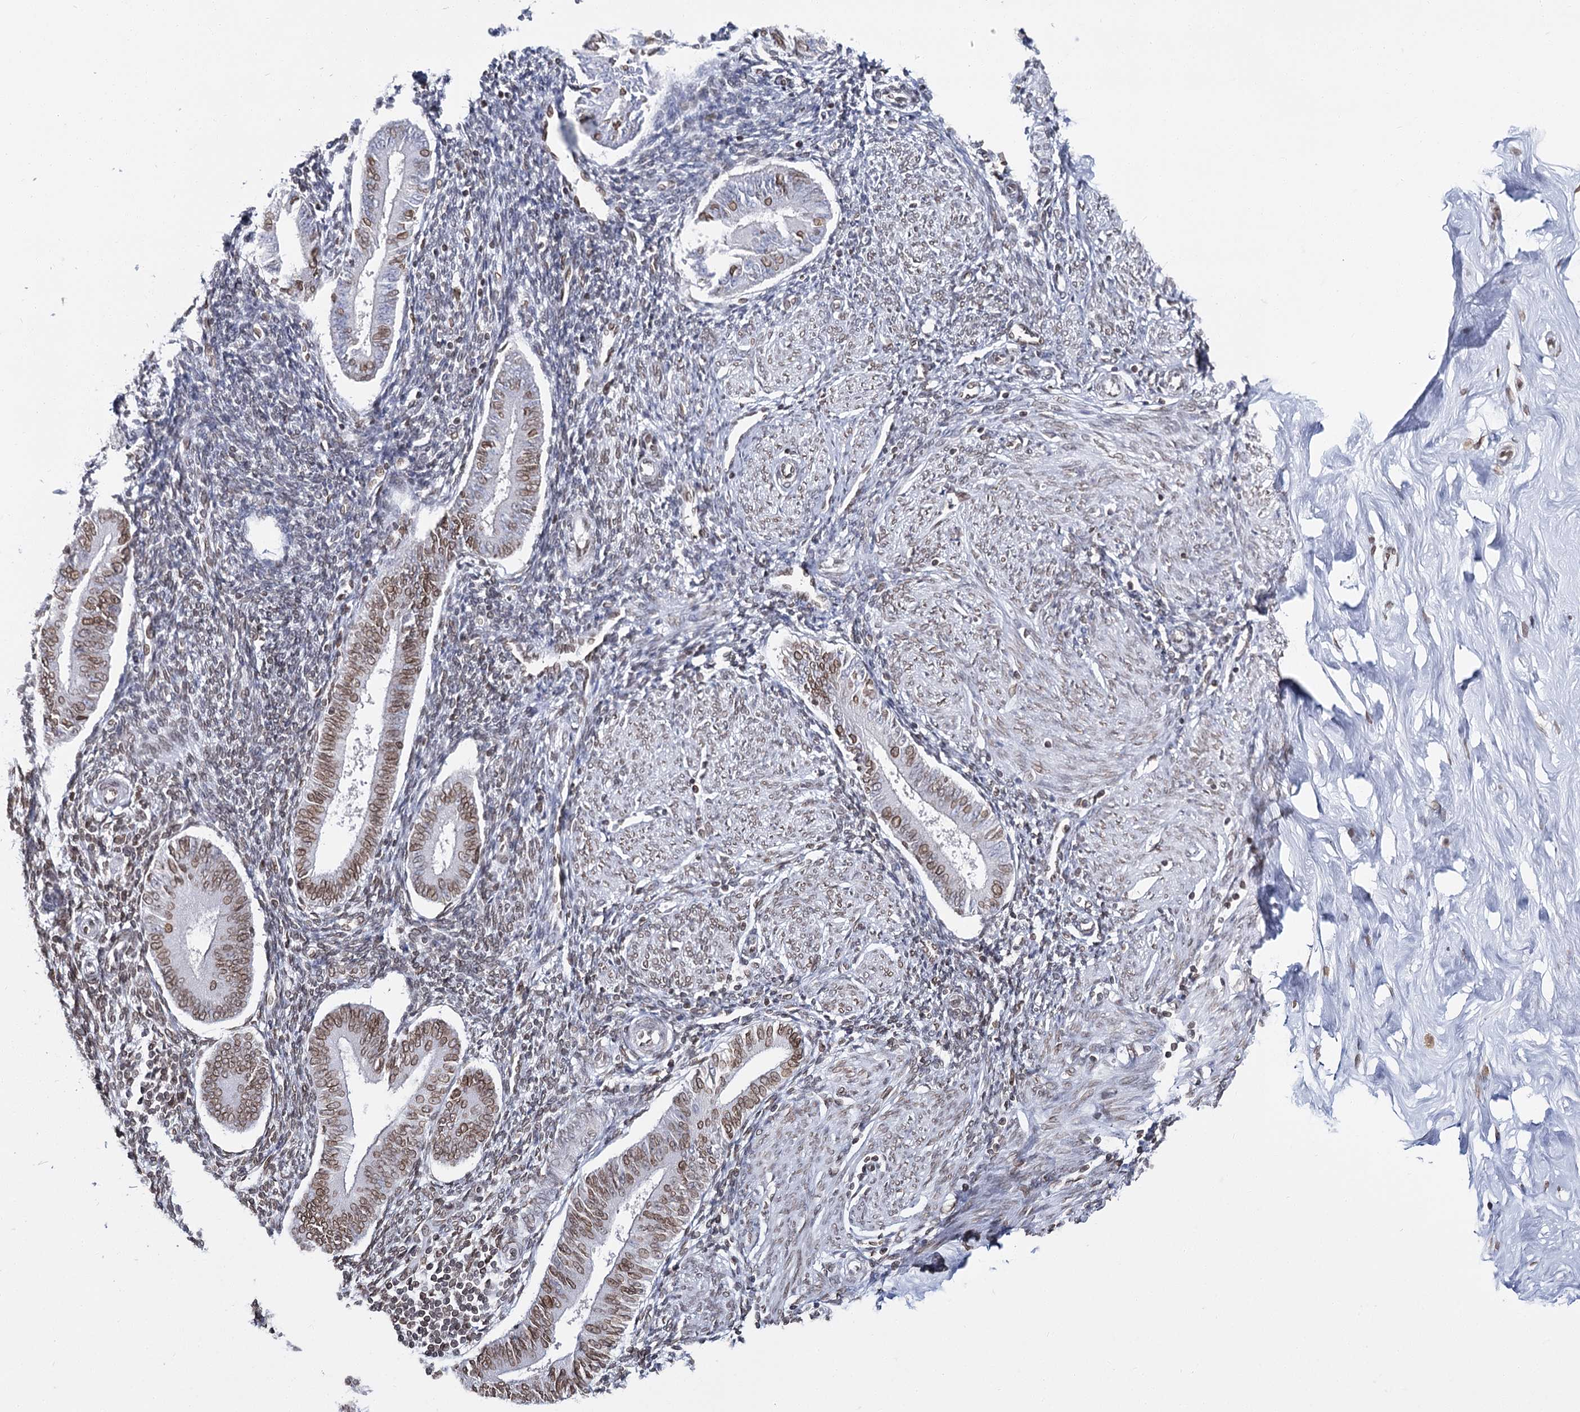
{"staining": {"intensity": "negative", "quantity": "none", "location": "none"}, "tissue": "endometrium", "cell_type": "Cells in endometrial stroma", "image_type": "normal", "snomed": [{"axis": "morphology", "description": "Normal tissue, NOS"}, {"axis": "topography", "description": "Uterus"}, {"axis": "topography", "description": "Endometrium"}], "caption": "Human endometrium stained for a protein using immunohistochemistry shows no positivity in cells in endometrial stroma.", "gene": "KIAA0930", "patient": {"sex": "female", "age": 48}}